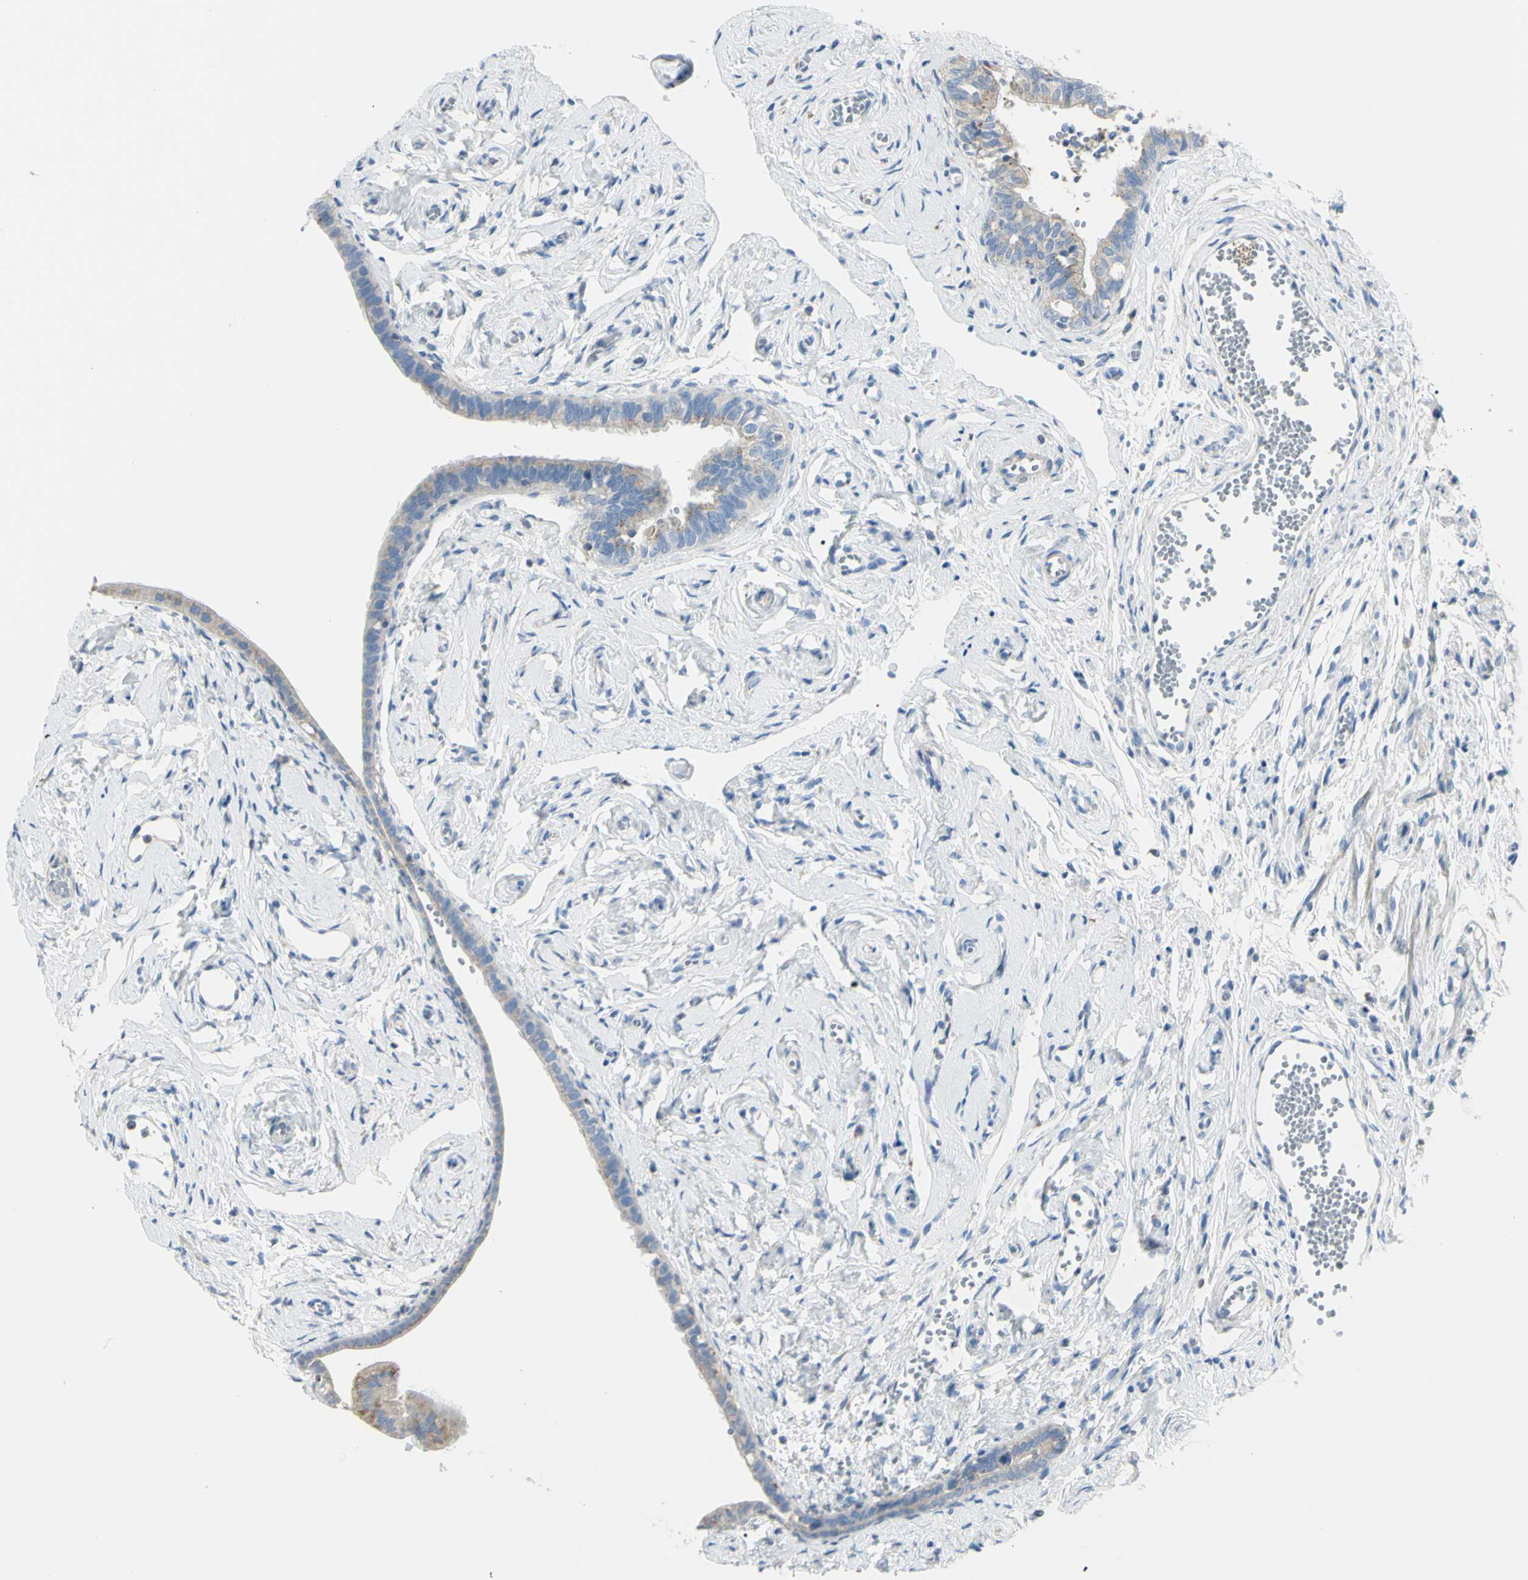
{"staining": {"intensity": "weak", "quantity": ">75%", "location": "cytoplasmic/membranous"}, "tissue": "fallopian tube", "cell_type": "Glandular cells", "image_type": "normal", "snomed": [{"axis": "morphology", "description": "Normal tissue, NOS"}, {"axis": "topography", "description": "Fallopian tube"}], "caption": "Benign fallopian tube shows weak cytoplasmic/membranous positivity in approximately >75% of glandular cells (DAB (3,3'-diaminobenzidine) IHC, brown staining for protein, blue staining for nuclei)..", "gene": "B4GALT3", "patient": {"sex": "female", "age": 71}}